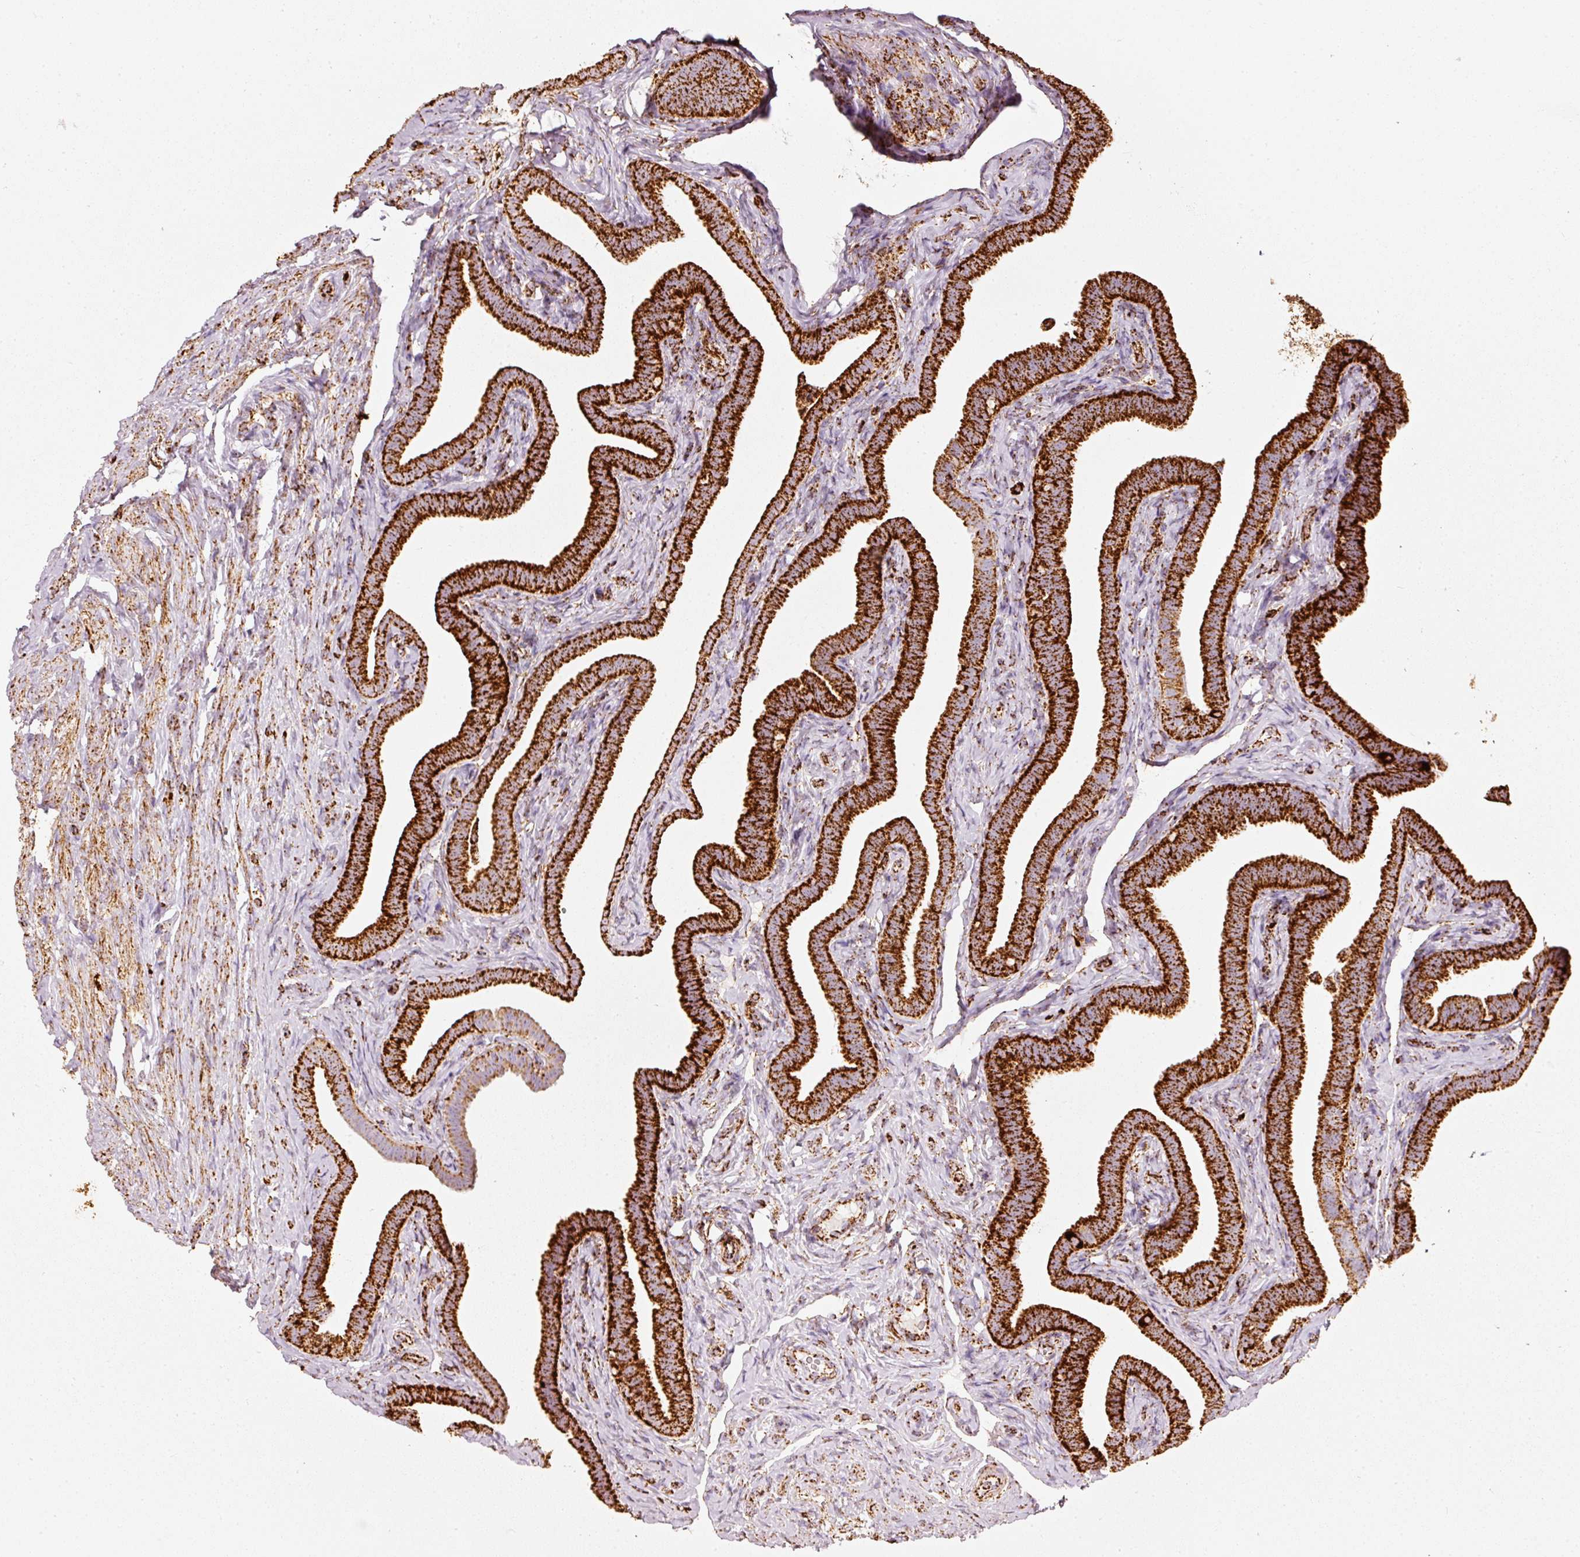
{"staining": {"intensity": "strong", "quantity": ">75%", "location": "cytoplasmic/membranous"}, "tissue": "fallopian tube", "cell_type": "Glandular cells", "image_type": "normal", "snomed": [{"axis": "morphology", "description": "Normal tissue, NOS"}, {"axis": "topography", "description": "Fallopian tube"}], "caption": "The histopathology image reveals immunohistochemical staining of benign fallopian tube. There is strong cytoplasmic/membranous staining is present in approximately >75% of glandular cells.", "gene": "MT", "patient": {"sex": "female", "age": 69}}